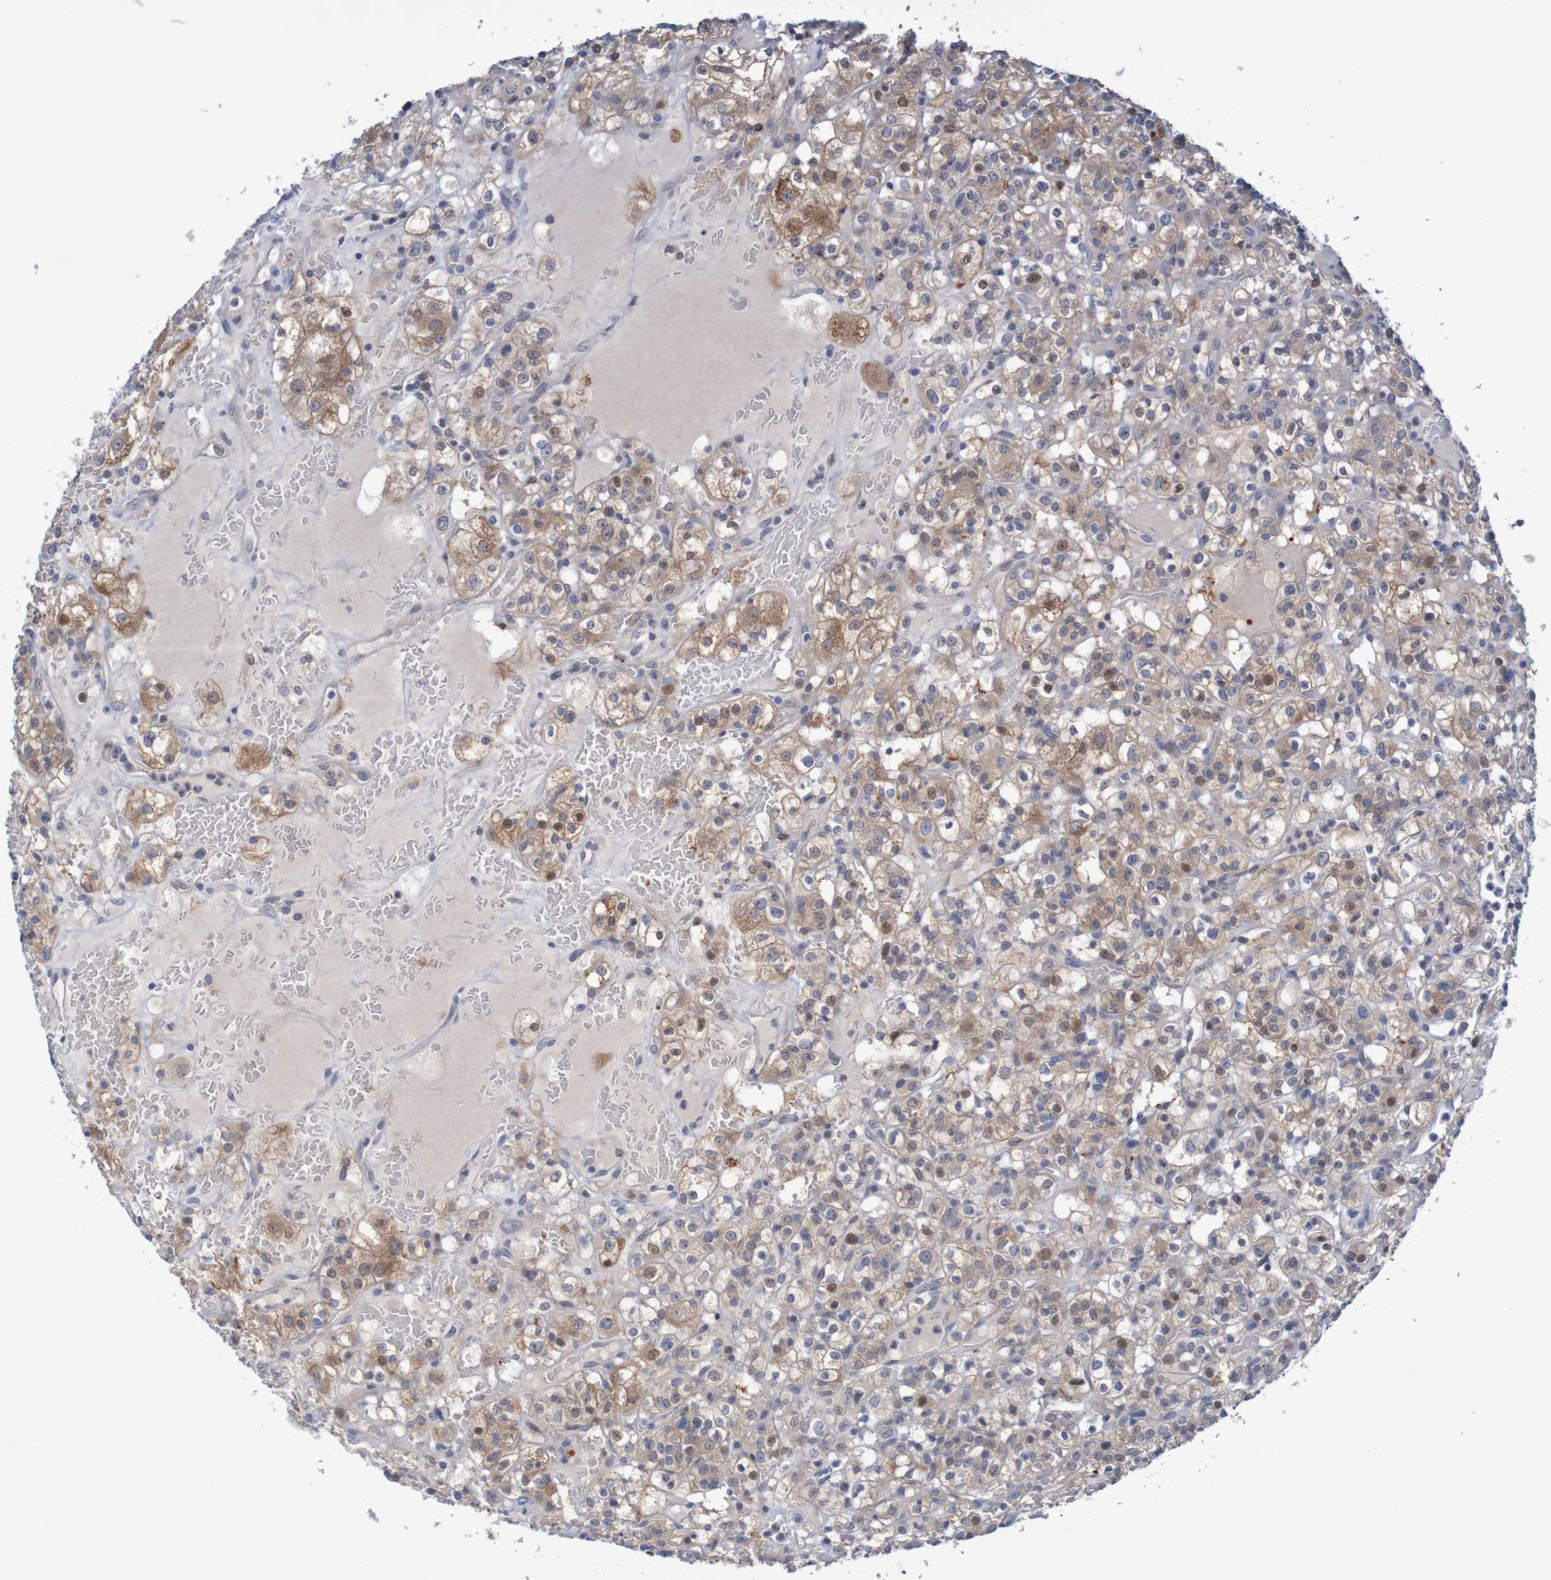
{"staining": {"intensity": "moderate", "quantity": "25%-75%", "location": "cytoplasmic/membranous,nuclear"}, "tissue": "renal cancer", "cell_type": "Tumor cells", "image_type": "cancer", "snomed": [{"axis": "morphology", "description": "Normal tissue, NOS"}, {"axis": "morphology", "description": "Adenocarcinoma, NOS"}, {"axis": "topography", "description": "Kidney"}], "caption": "DAB (3,3'-diaminobenzidine) immunohistochemical staining of human renal cancer shows moderate cytoplasmic/membranous and nuclear protein expression in approximately 25%-75% of tumor cells. The staining was performed using DAB, with brown indicating positive protein expression. Nuclei are stained blue with hematoxylin.", "gene": "FBP2", "patient": {"sex": "female", "age": 72}}